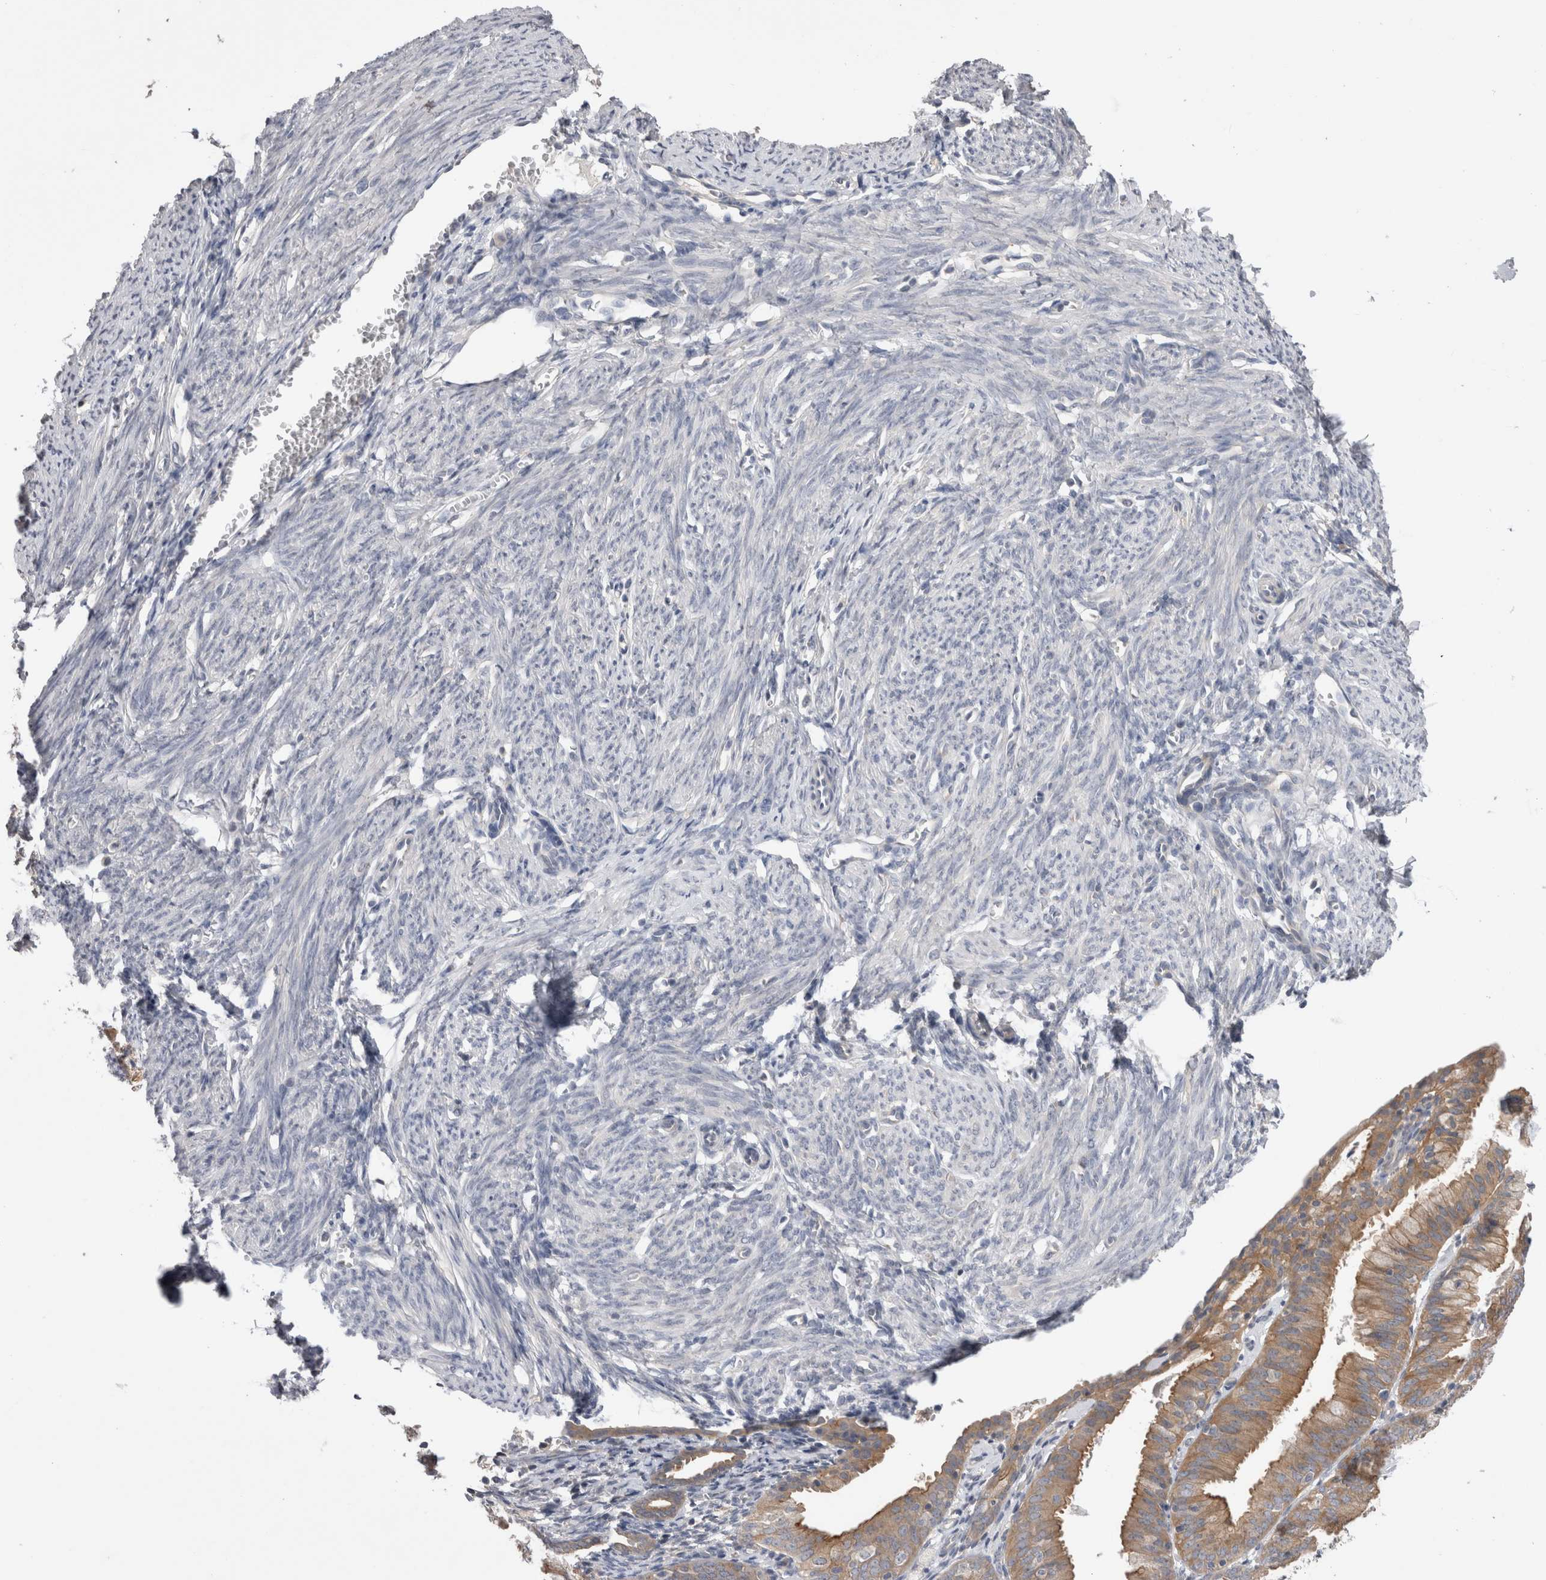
{"staining": {"intensity": "negative", "quantity": "none", "location": "none"}, "tissue": "endometrium", "cell_type": "Cells in endometrial stroma", "image_type": "normal", "snomed": [{"axis": "morphology", "description": "Normal tissue, NOS"}, {"axis": "morphology", "description": "Adenocarcinoma, NOS"}, {"axis": "topography", "description": "Endometrium"}], "caption": "A high-resolution photomicrograph shows immunohistochemistry staining of unremarkable endometrium, which displays no significant expression in cells in endometrial stroma.", "gene": "OTOR", "patient": {"sex": "female", "age": 57}}